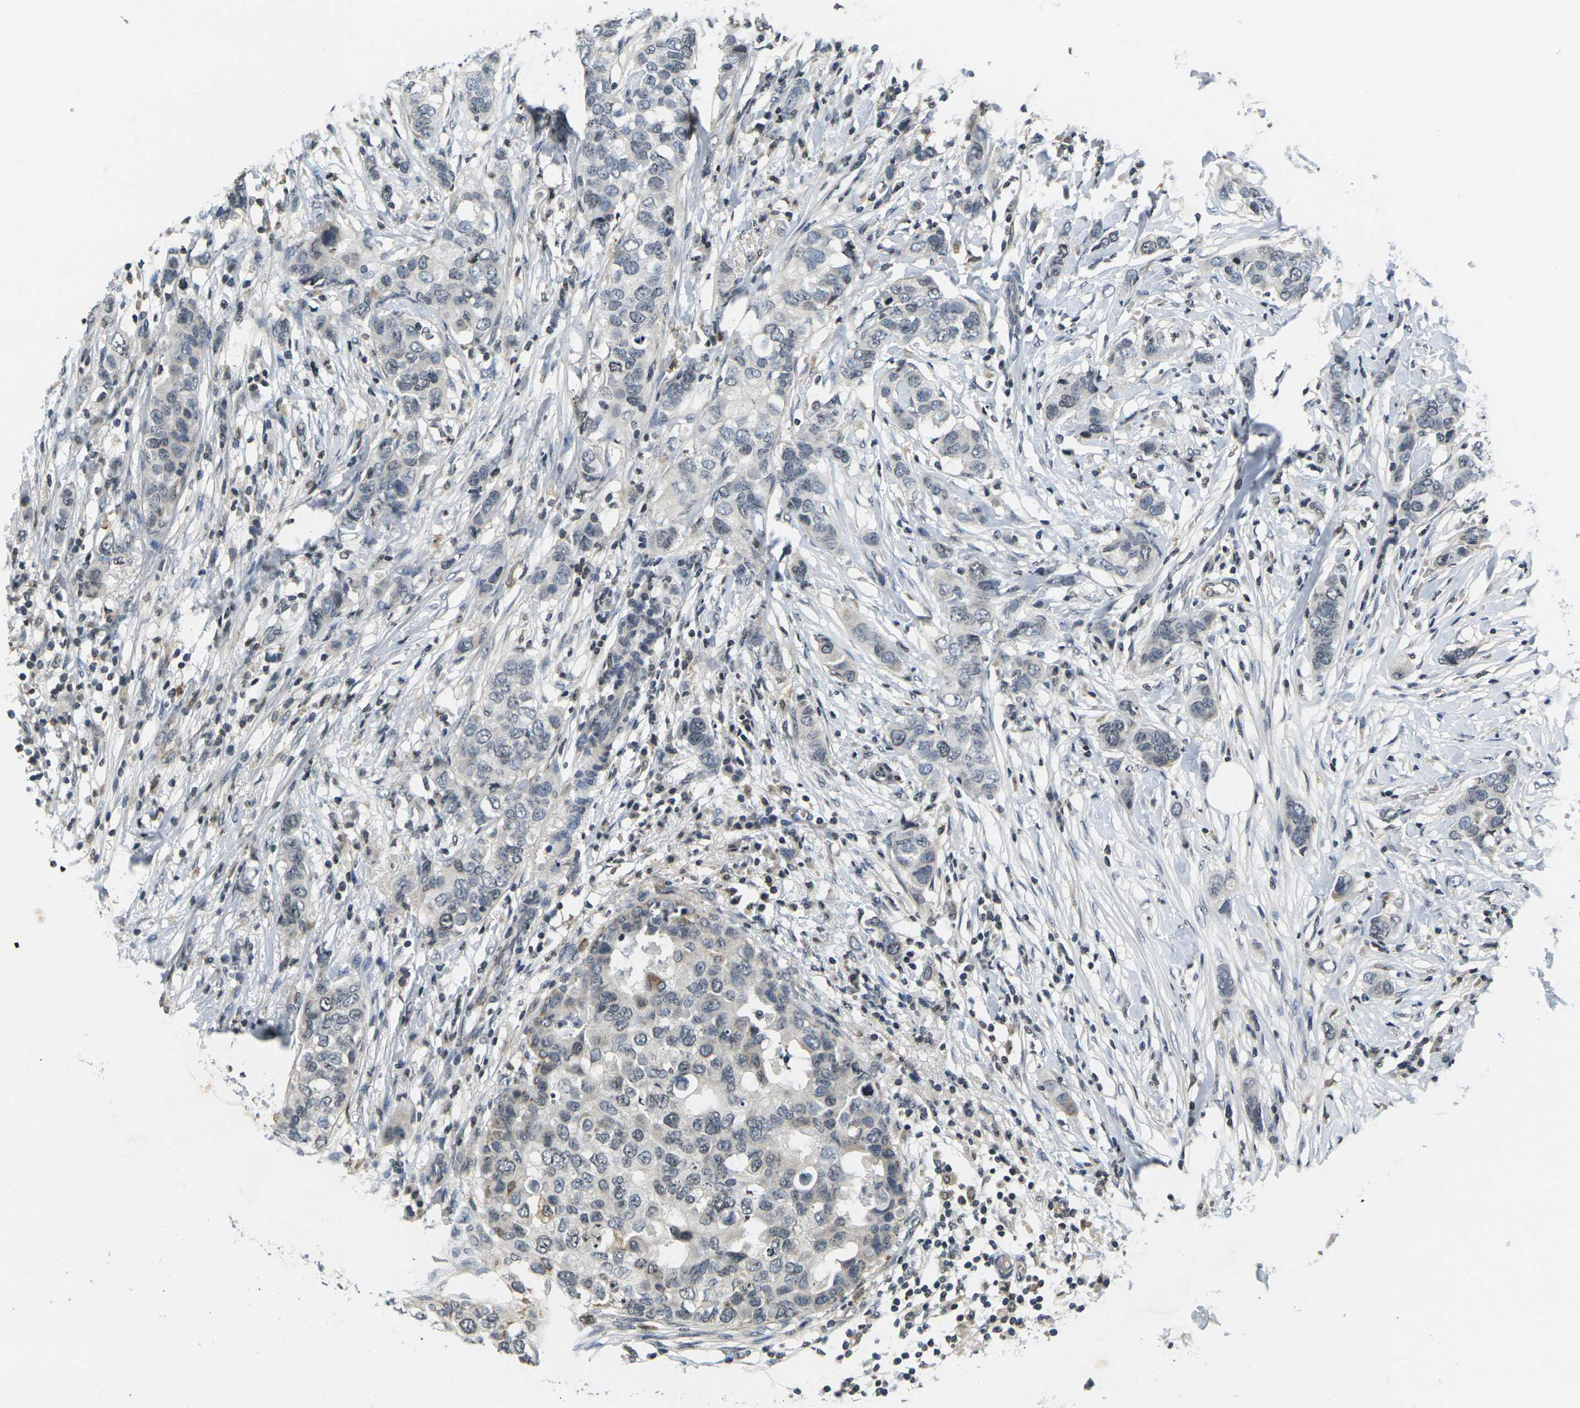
{"staining": {"intensity": "negative", "quantity": "none", "location": "none"}, "tissue": "breast cancer", "cell_type": "Tumor cells", "image_type": "cancer", "snomed": [{"axis": "morphology", "description": "Duct carcinoma"}, {"axis": "topography", "description": "Breast"}], "caption": "This is a photomicrograph of immunohistochemistry (IHC) staining of breast cancer (invasive ductal carcinoma), which shows no positivity in tumor cells.", "gene": "C1QC", "patient": {"sex": "female", "age": 50}}